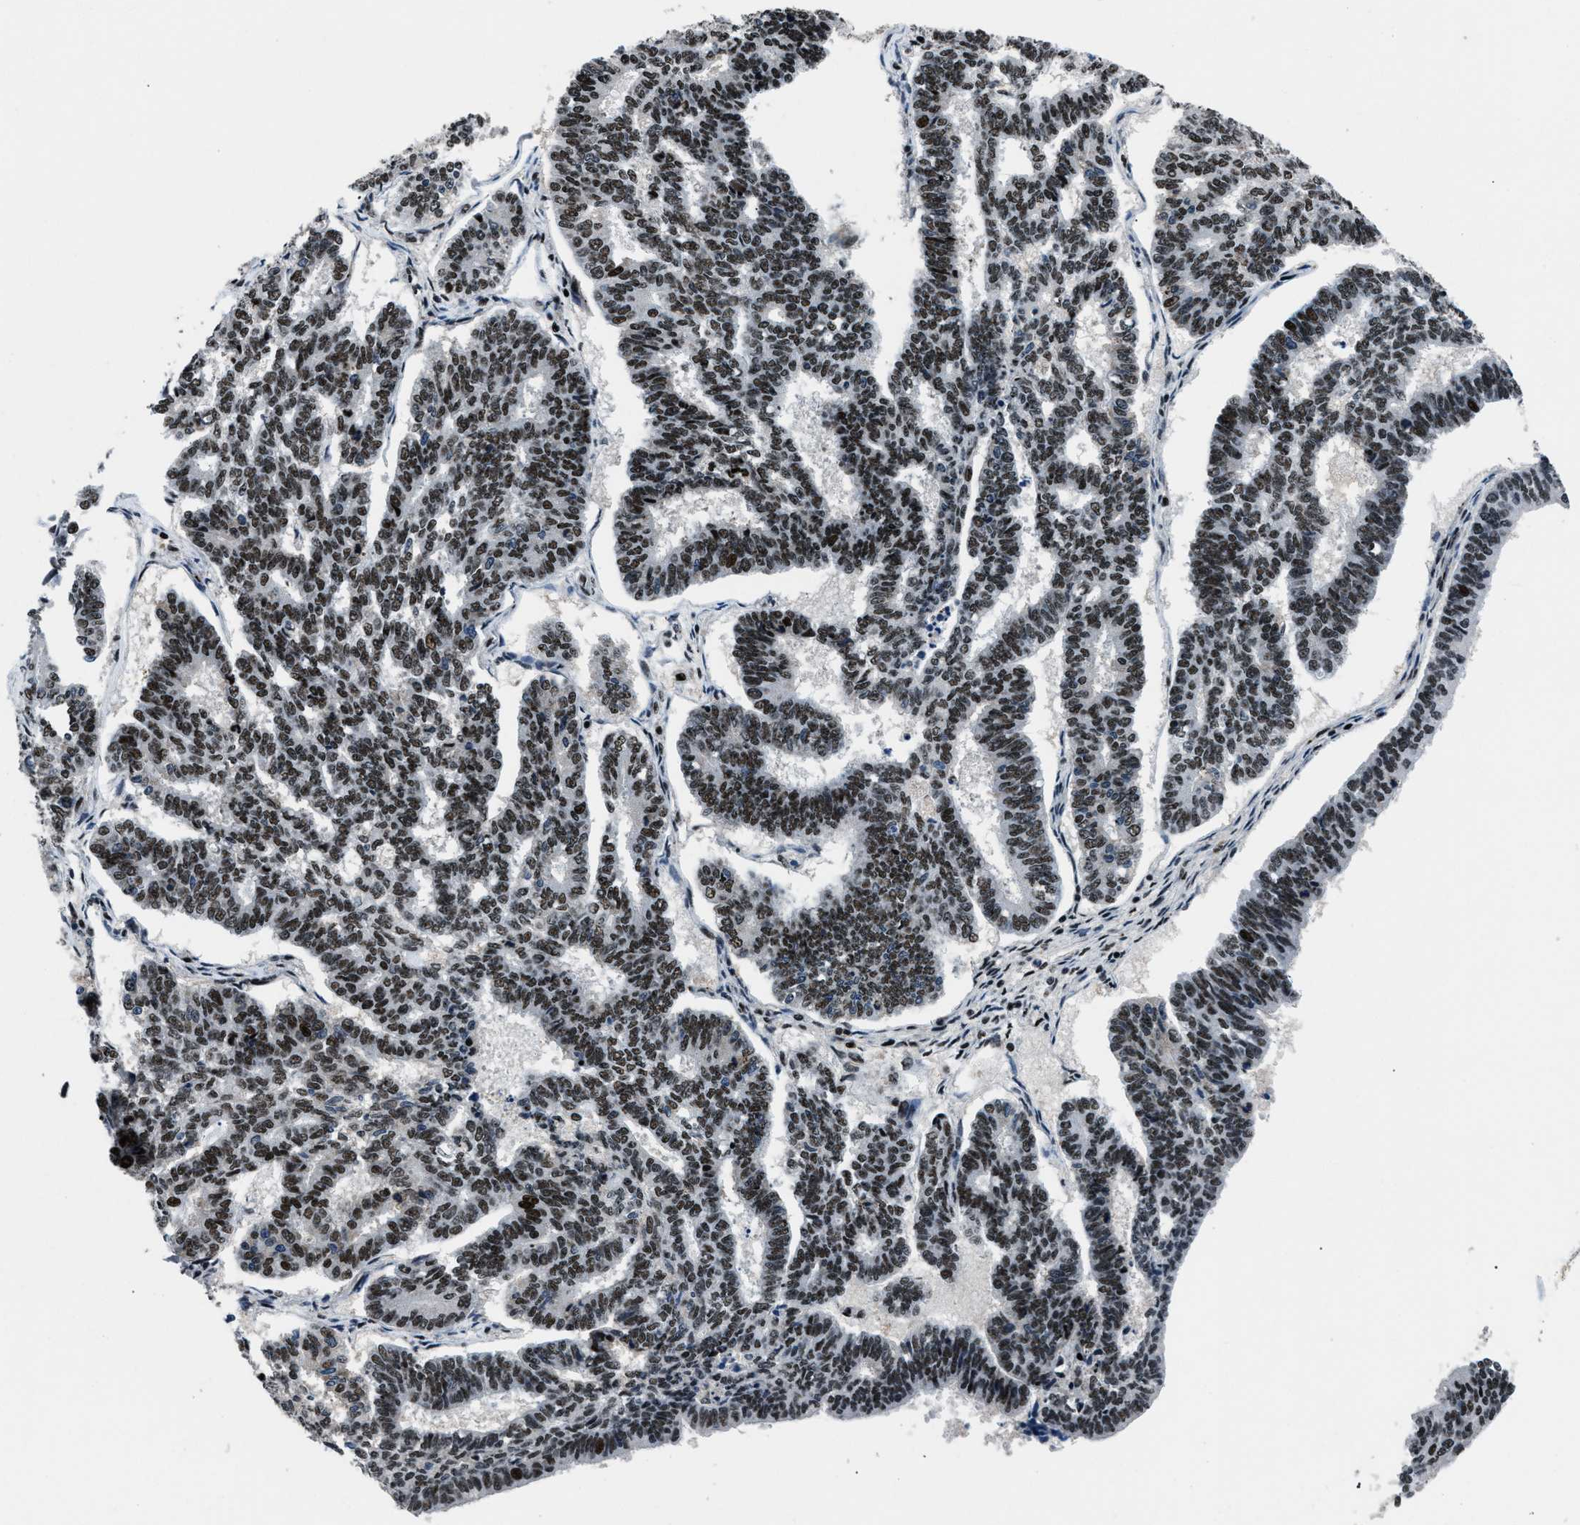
{"staining": {"intensity": "strong", "quantity": ">75%", "location": "nuclear"}, "tissue": "endometrial cancer", "cell_type": "Tumor cells", "image_type": "cancer", "snomed": [{"axis": "morphology", "description": "Adenocarcinoma, NOS"}, {"axis": "topography", "description": "Endometrium"}], "caption": "Protein staining by immunohistochemistry (IHC) shows strong nuclear expression in approximately >75% of tumor cells in endometrial cancer. (brown staining indicates protein expression, while blue staining denotes nuclei).", "gene": "SMARCB1", "patient": {"sex": "female", "age": 70}}